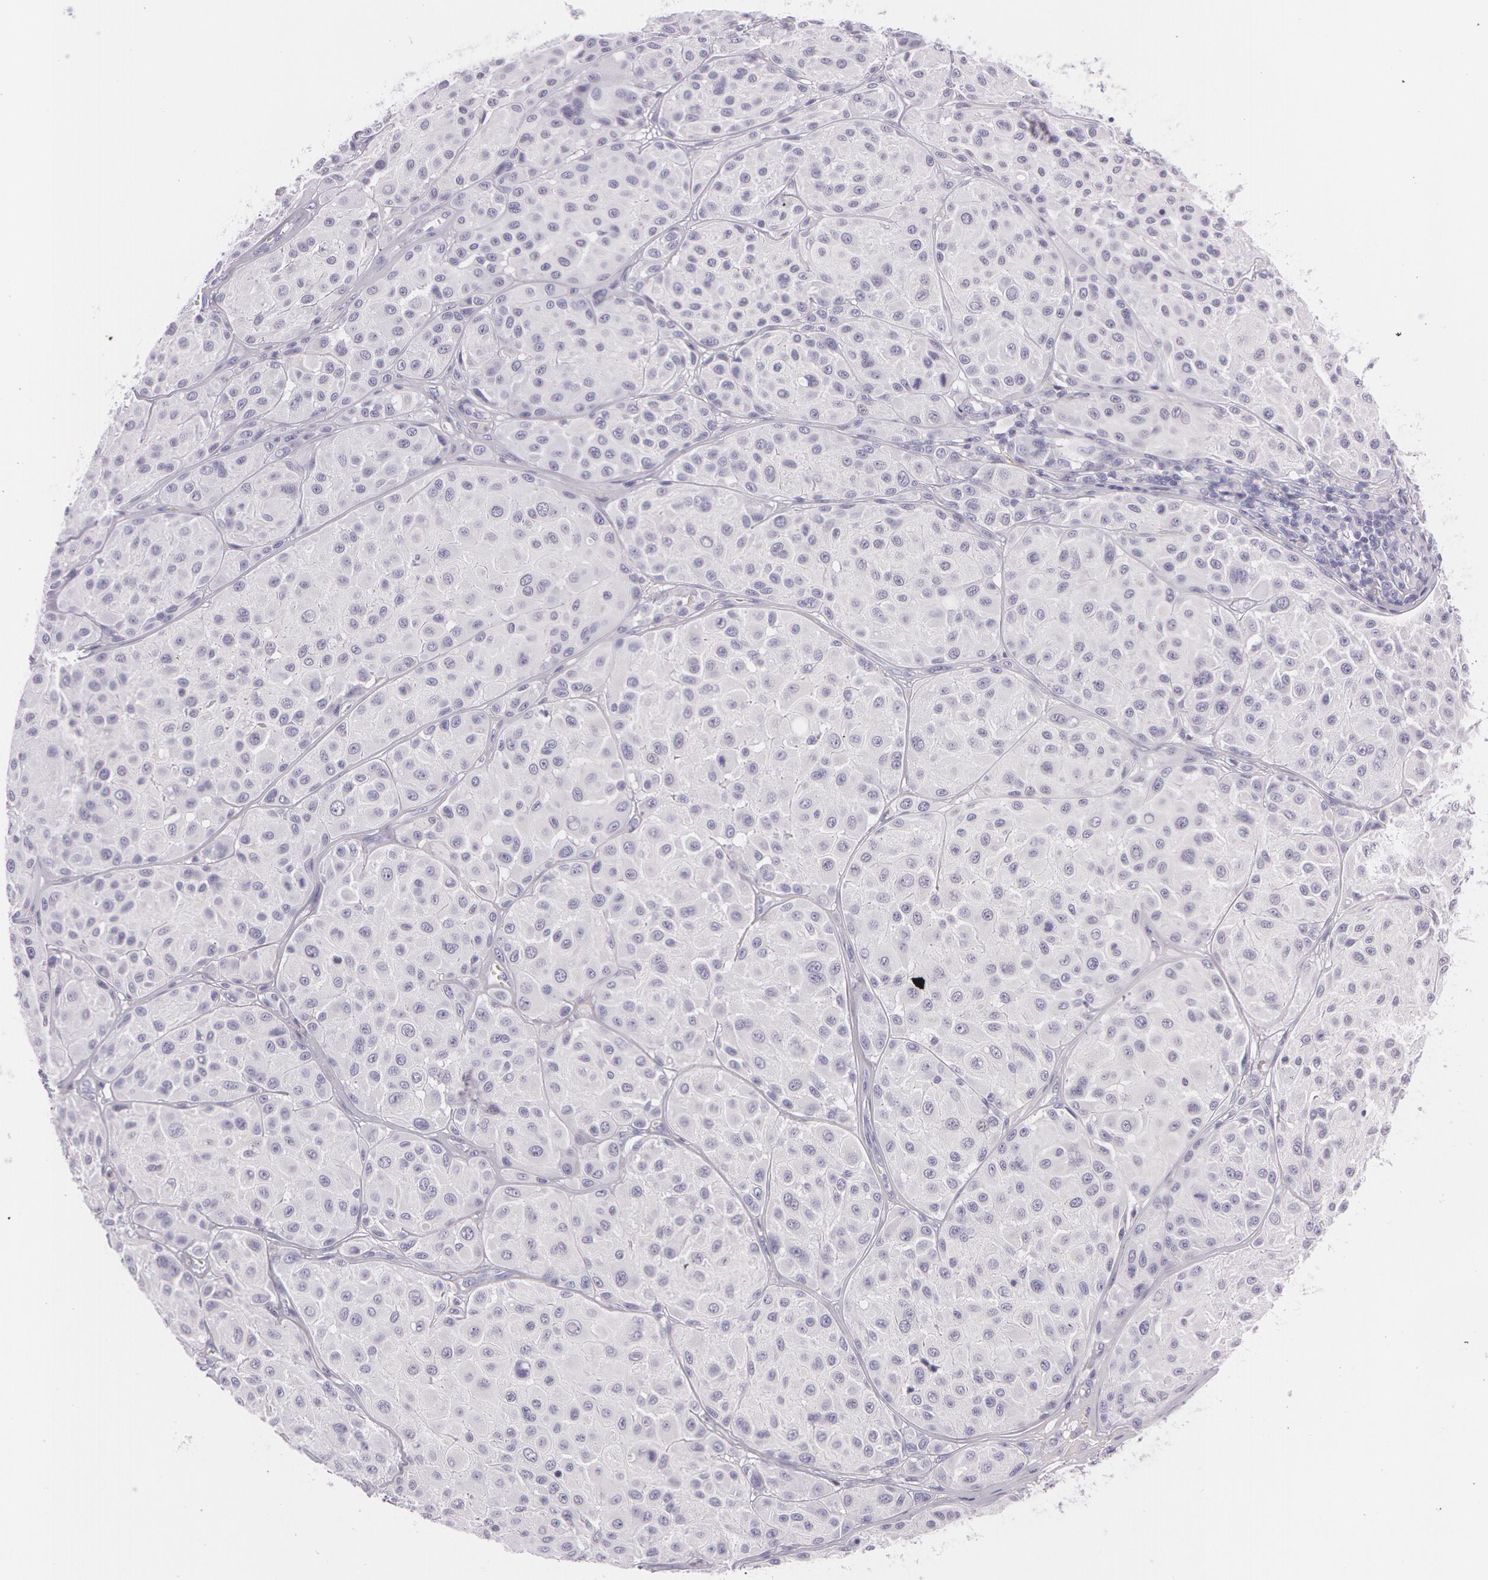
{"staining": {"intensity": "negative", "quantity": "none", "location": "none"}, "tissue": "melanoma", "cell_type": "Tumor cells", "image_type": "cancer", "snomed": [{"axis": "morphology", "description": "Malignant melanoma, NOS"}, {"axis": "topography", "description": "Skin"}], "caption": "Immunohistochemistry (IHC) of melanoma displays no expression in tumor cells.", "gene": "SNCG", "patient": {"sex": "male", "age": 36}}